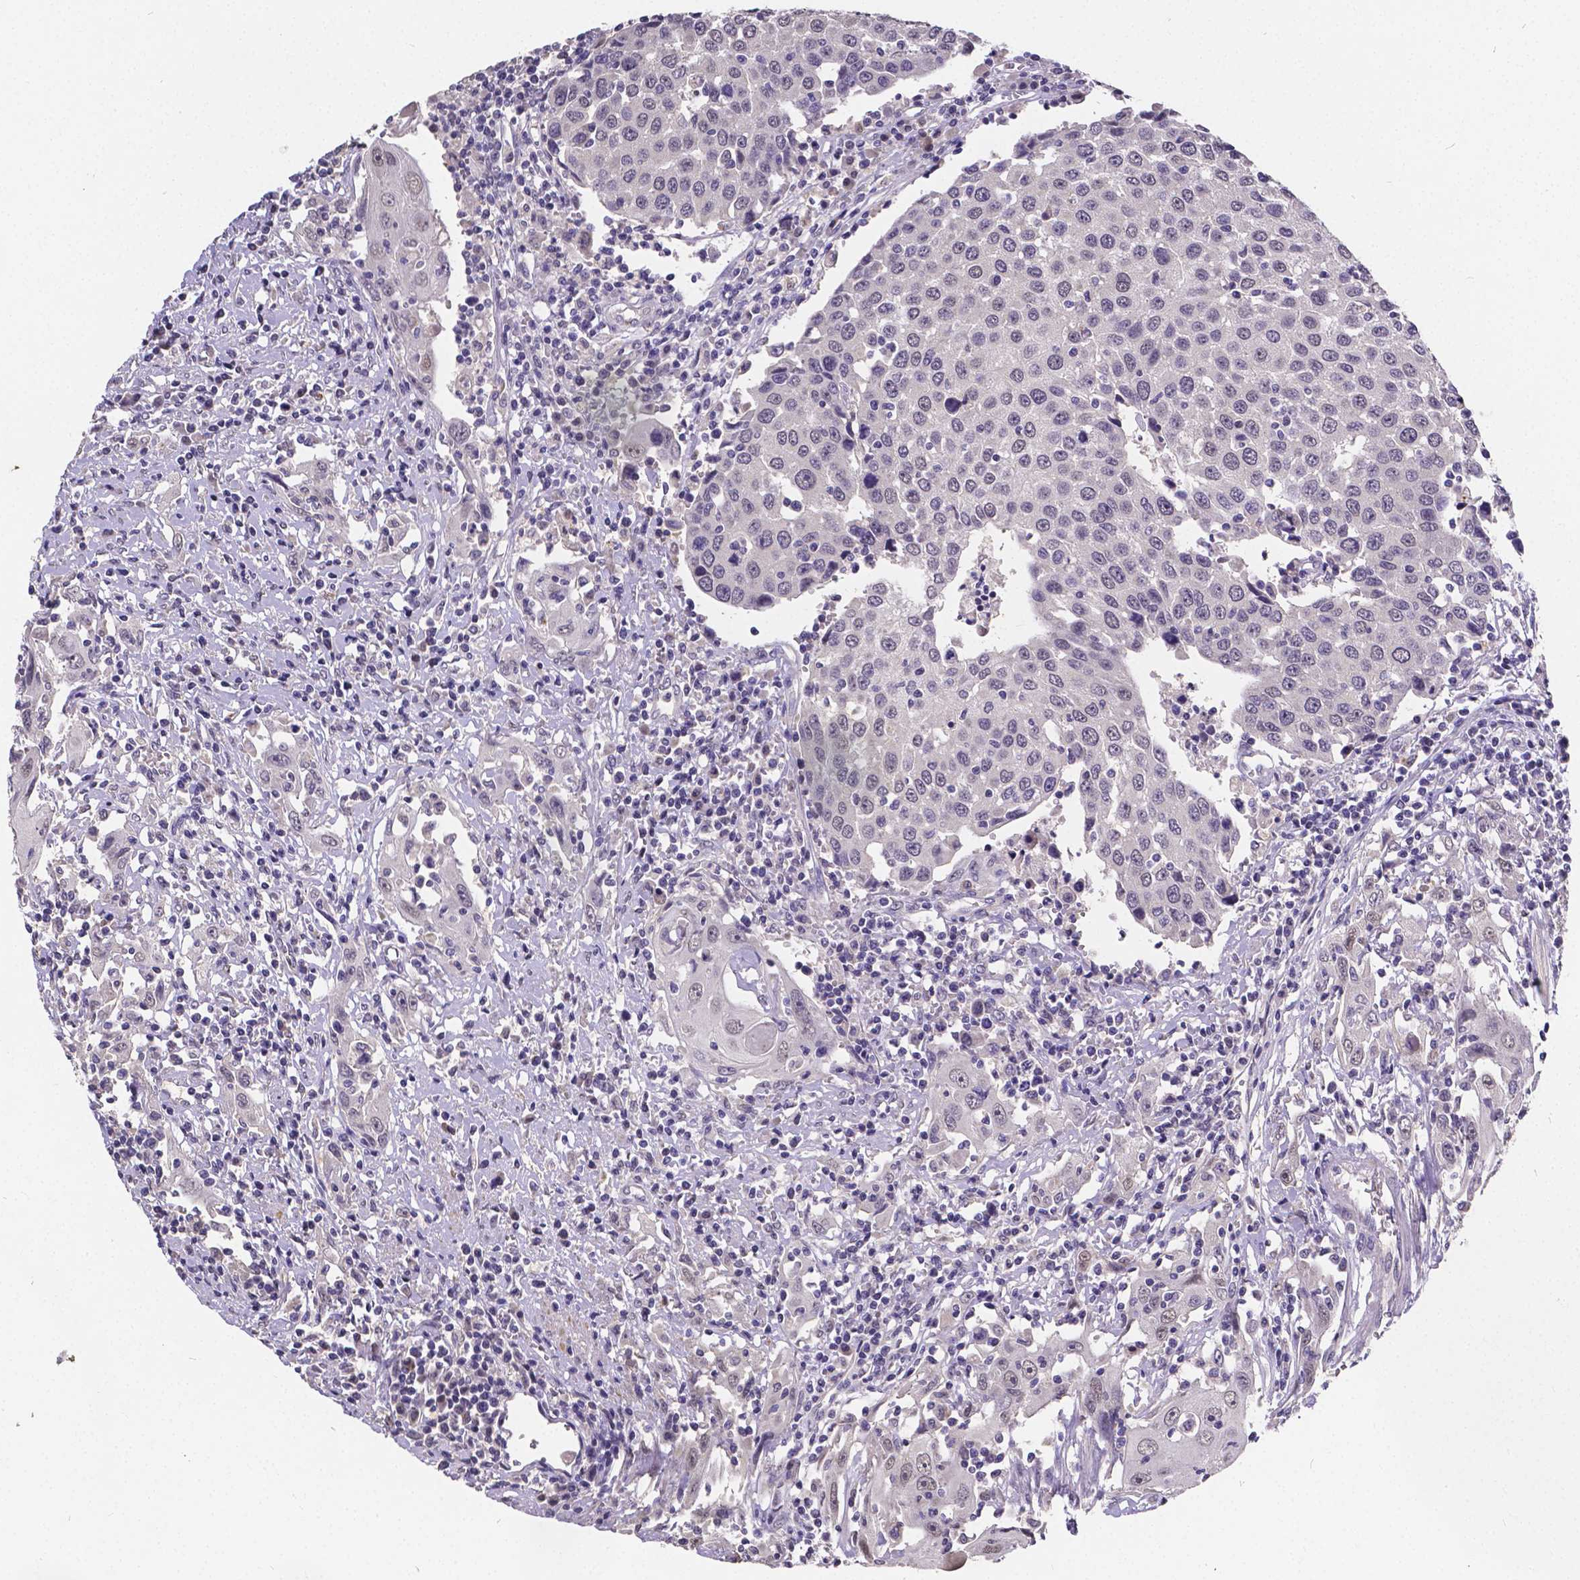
{"staining": {"intensity": "negative", "quantity": "none", "location": "none"}, "tissue": "urothelial cancer", "cell_type": "Tumor cells", "image_type": "cancer", "snomed": [{"axis": "morphology", "description": "Urothelial carcinoma, High grade"}, {"axis": "topography", "description": "Urinary bladder"}], "caption": "The photomicrograph demonstrates no staining of tumor cells in high-grade urothelial carcinoma.", "gene": "CTNNA2", "patient": {"sex": "female", "age": 85}}